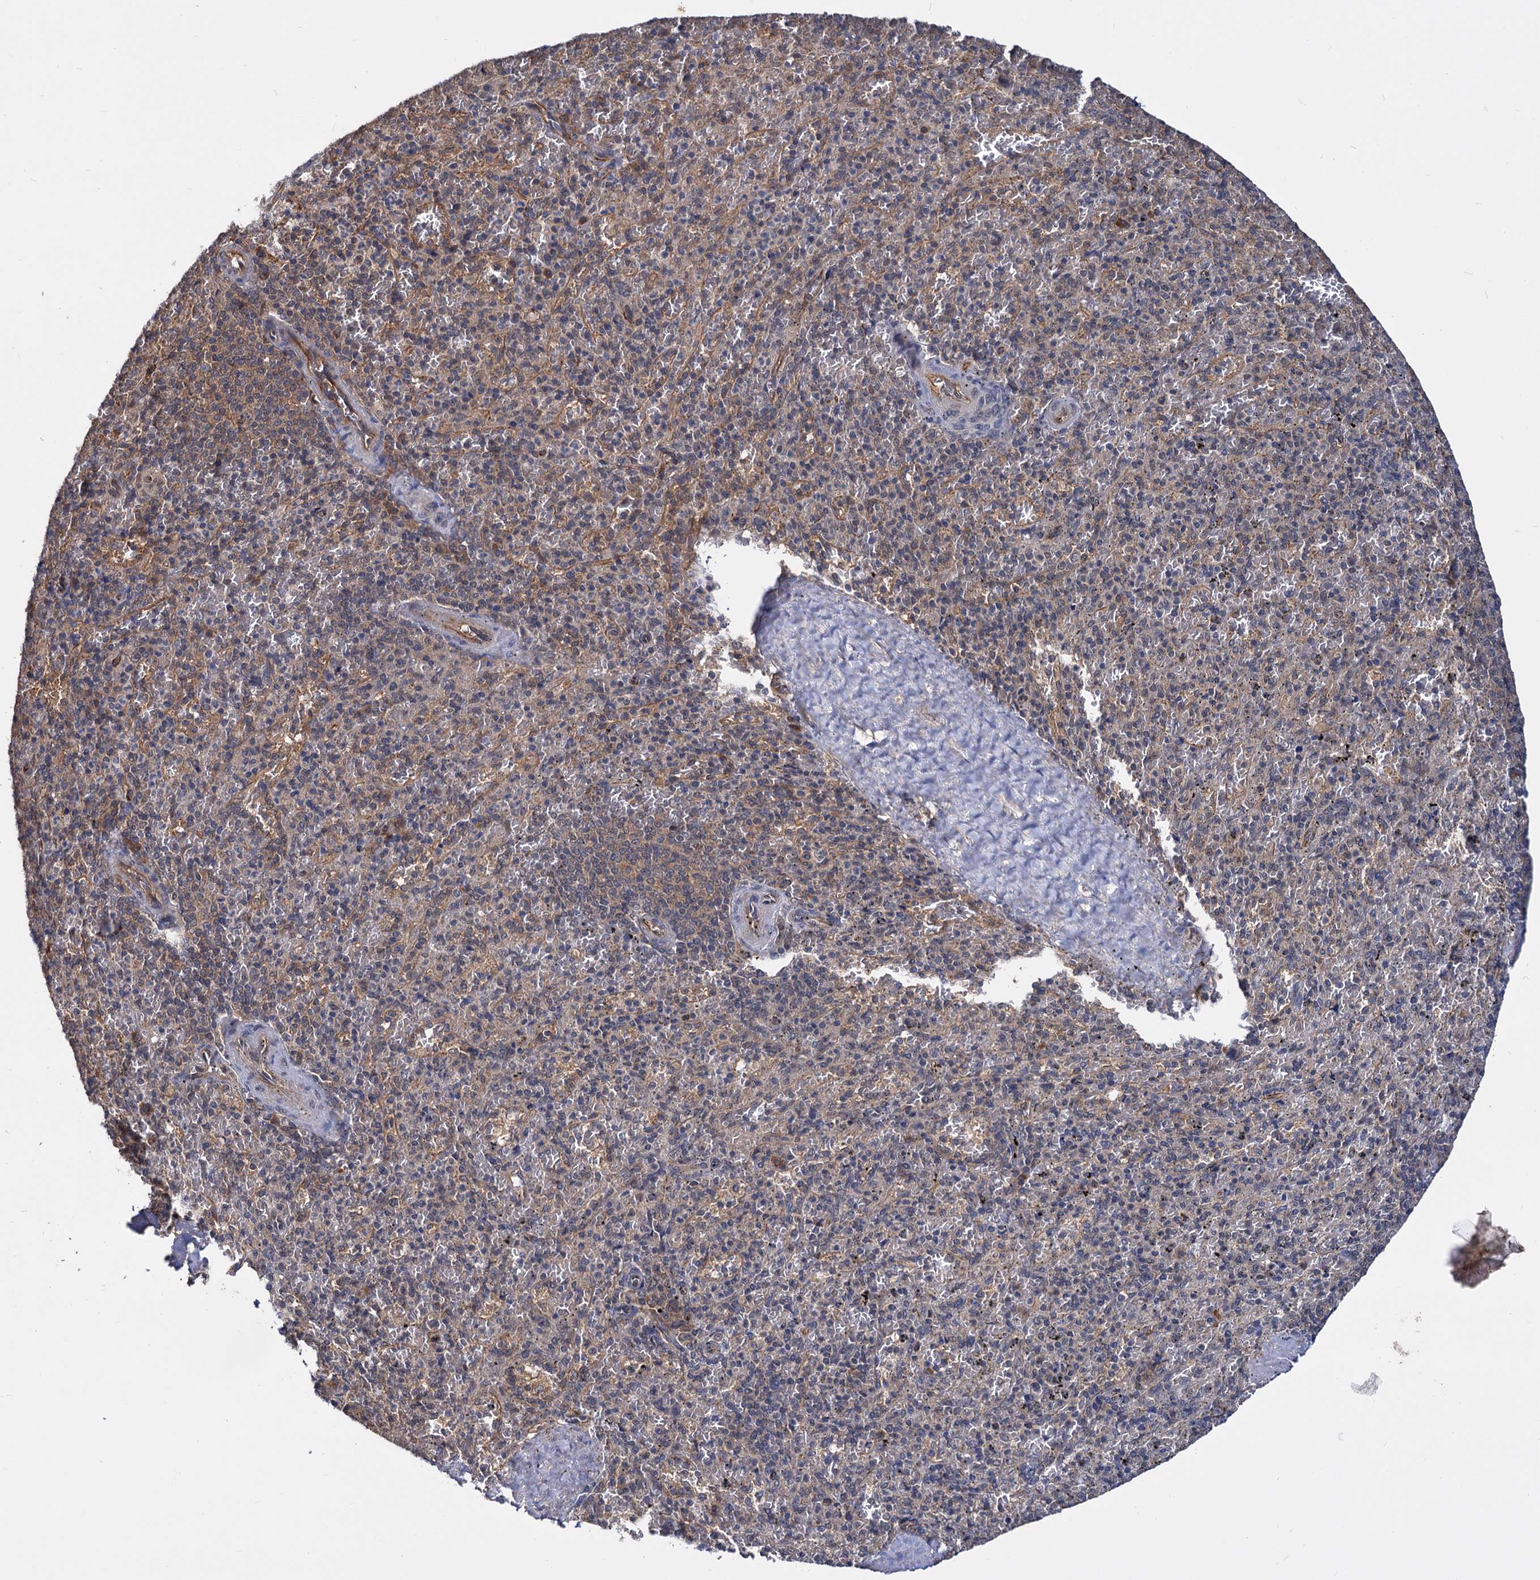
{"staining": {"intensity": "negative", "quantity": "none", "location": "none"}, "tissue": "spleen", "cell_type": "Cells in red pulp", "image_type": "normal", "snomed": [{"axis": "morphology", "description": "Normal tissue, NOS"}, {"axis": "topography", "description": "Spleen"}], "caption": "Cells in red pulp show no significant protein positivity in benign spleen. (Brightfield microscopy of DAB immunohistochemistry at high magnification).", "gene": "PSMD4", "patient": {"sex": "male", "age": 82}}